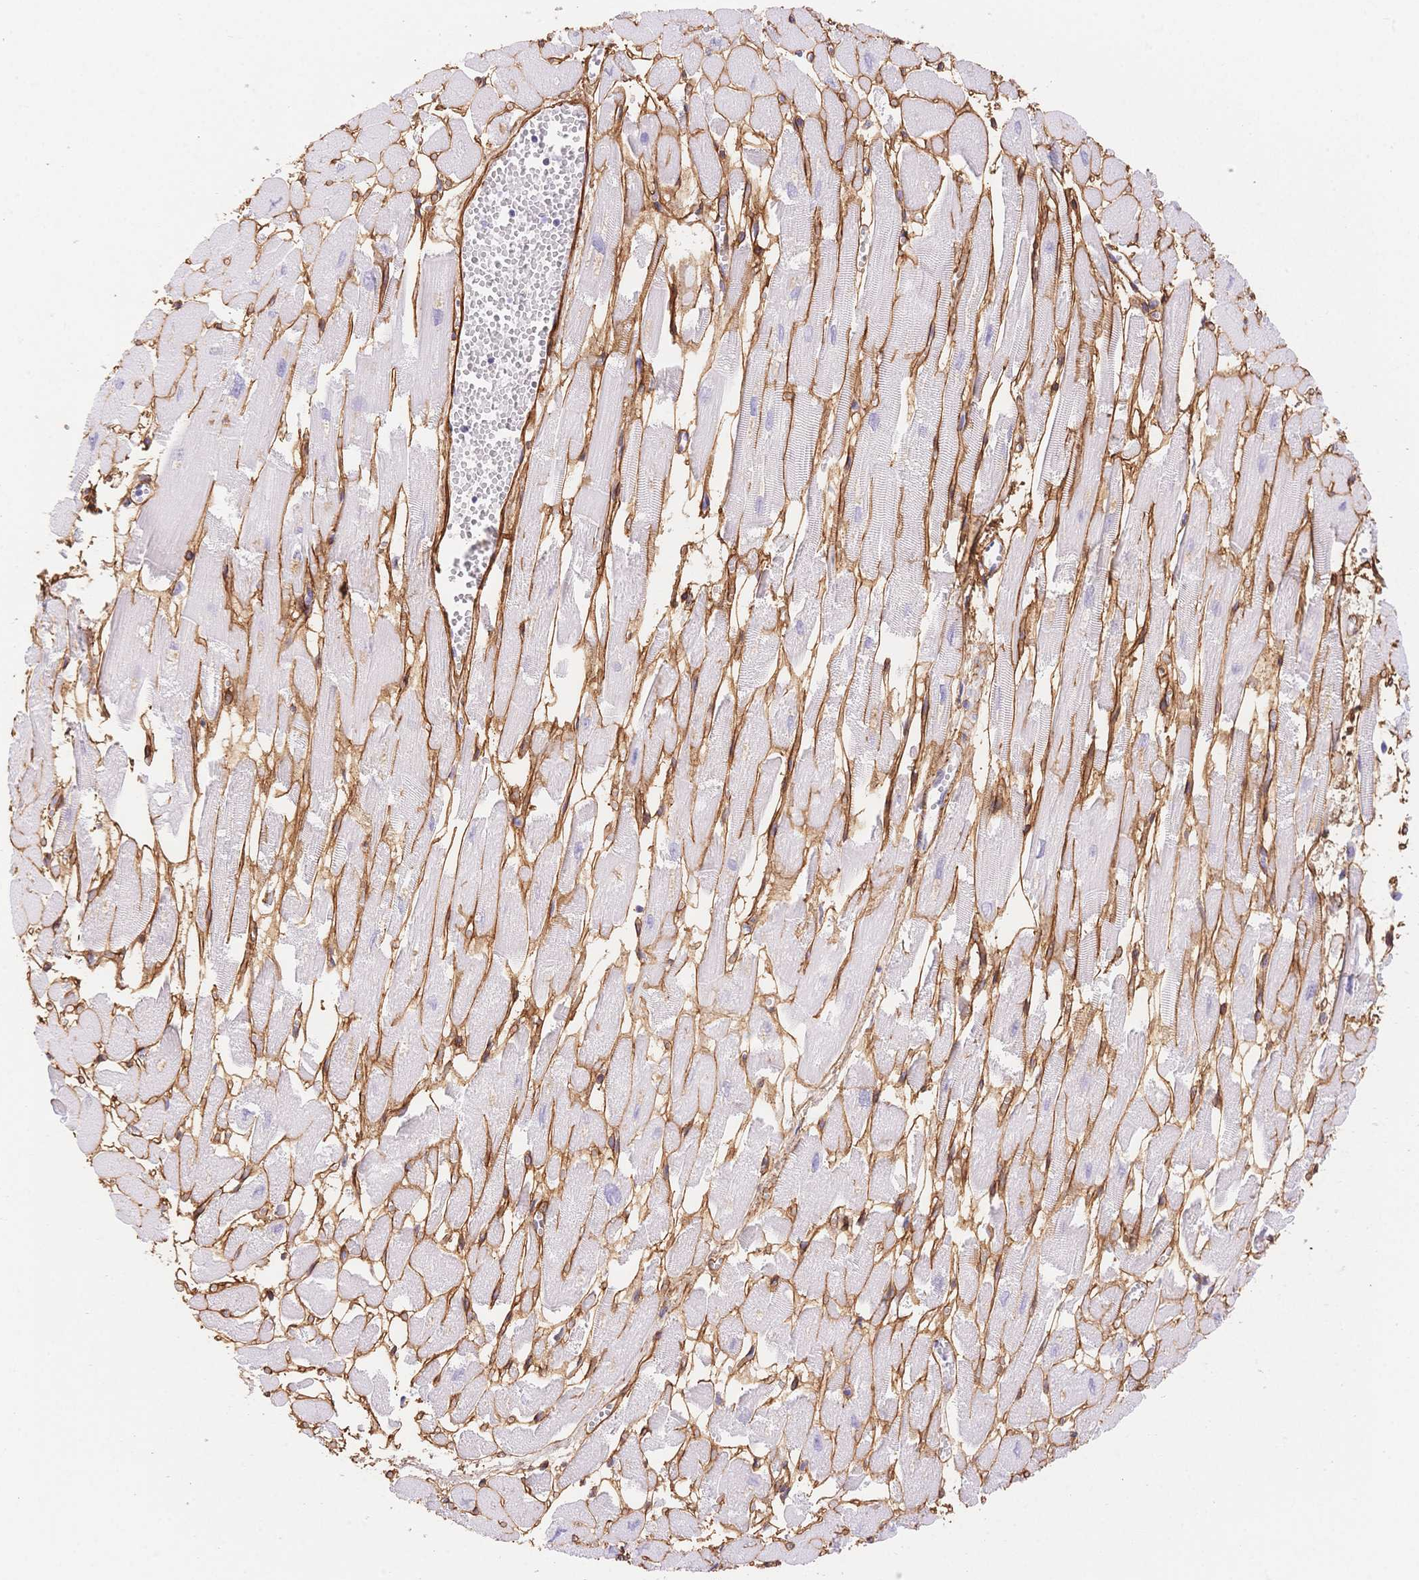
{"staining": {"intensity": "moderate", "quantity": "<25%", "location": "cytoplasmic/membranous"}, "tissue": "heart muscle", "cell_type": "Cardiomyocytes", "image_type": "normal", "snomed": [{"axis": "morphology", "description": "Normal tissue, NOS"}, {"axis": "topography", "description": "Heart"}], "caption": "A high-resolution histopathology image shows IHC staining of normal heart muscle, which displays moderate cytoplasmic/membranous expression in approximately <25% of cardiomyocytes.", "gene": "PDZD2", "patient": {"sex": "female", "age": 52}}